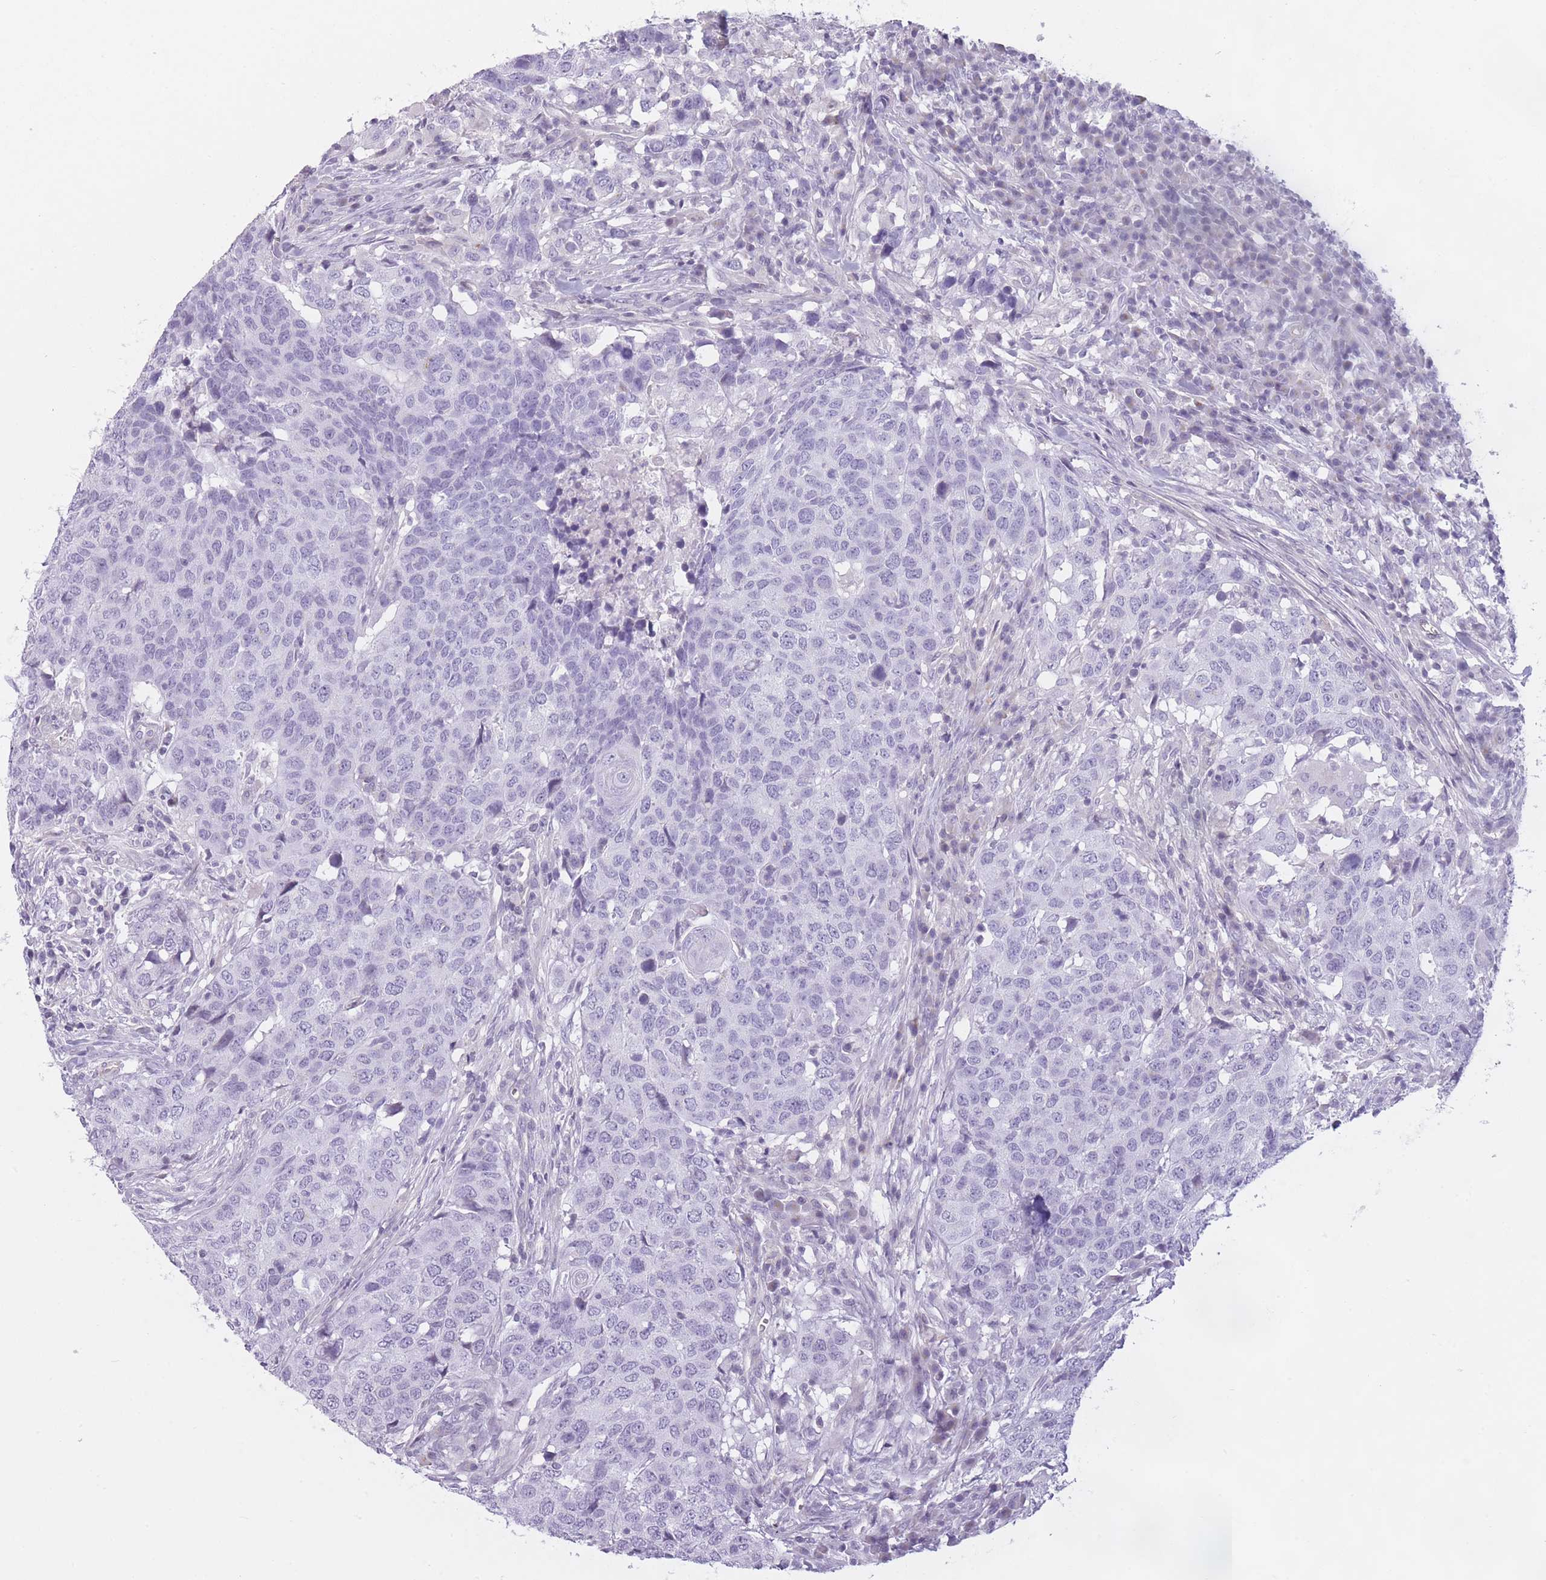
{"staining": {"intensity": "negative", "quantity": "none", "location": "none"}, "tissue": "head and neck cancer", "cell_type": "Tumor cells", "image_type": "cancer", "snomed": [{"axis": "morphology", "description": "Normal tissue, NOS"}, {"axis": "morphology", "description": "Squamous cell carcinoma, NOS"}, {"axis": "topography", "description": "Skeletal muscle"}, {"axis": "topography", "description": "Vascular tissue"}, {"axis": "topography", "description": "Peripheral nerve tissue"}, {"axis": "topography", "description": "Head-Neck"}], "caption": "This is an immunohistochemistry image of human head and neck squamous cell carcinoma. There is no positivity in tumor cells.", "gene": "GGT1", "patient": {"sex": "male", "age": 66}}